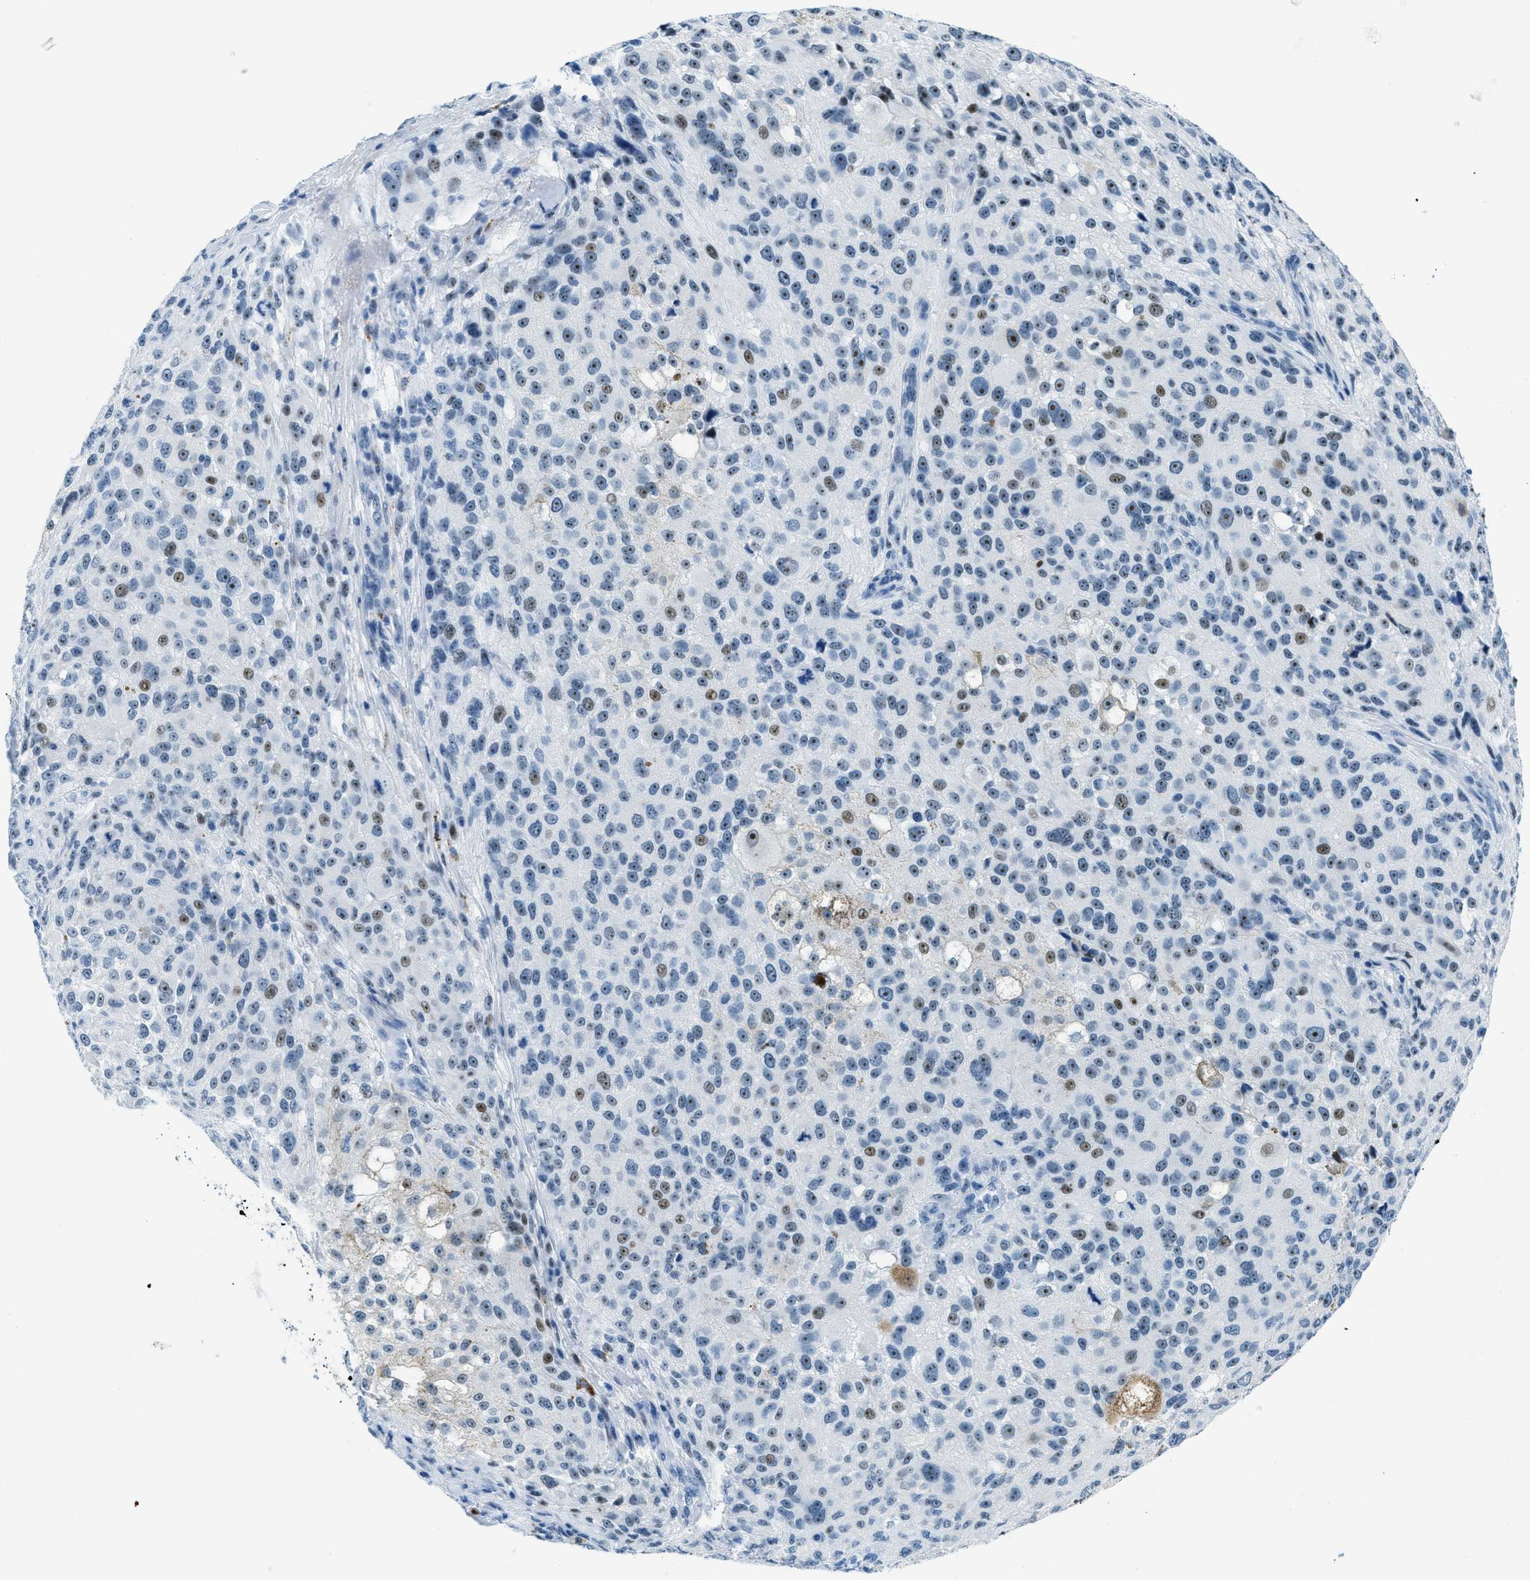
{"staining": {"intensity": "moderate", "quantity": "25%-75%", "location": "nuclear"}, "tissue": "melanoma", "cell_type": "Tumor cells", "image_type": "cancer", "snomed": [{"axis": "morphology", "description": "Necrosis, NOS"}, {"axis": "morphology", "description": "Malignant melanoma, NOS"}, {"axis": "topography", "description": "Skin"}], "caption": "Tumor cells display medium levels of moderate nuclear positivity in approximately 25%-75% of cells in human melanoma.", "gene": "PLA2G2A", "patient": {"sex": "female", "age": 87}}